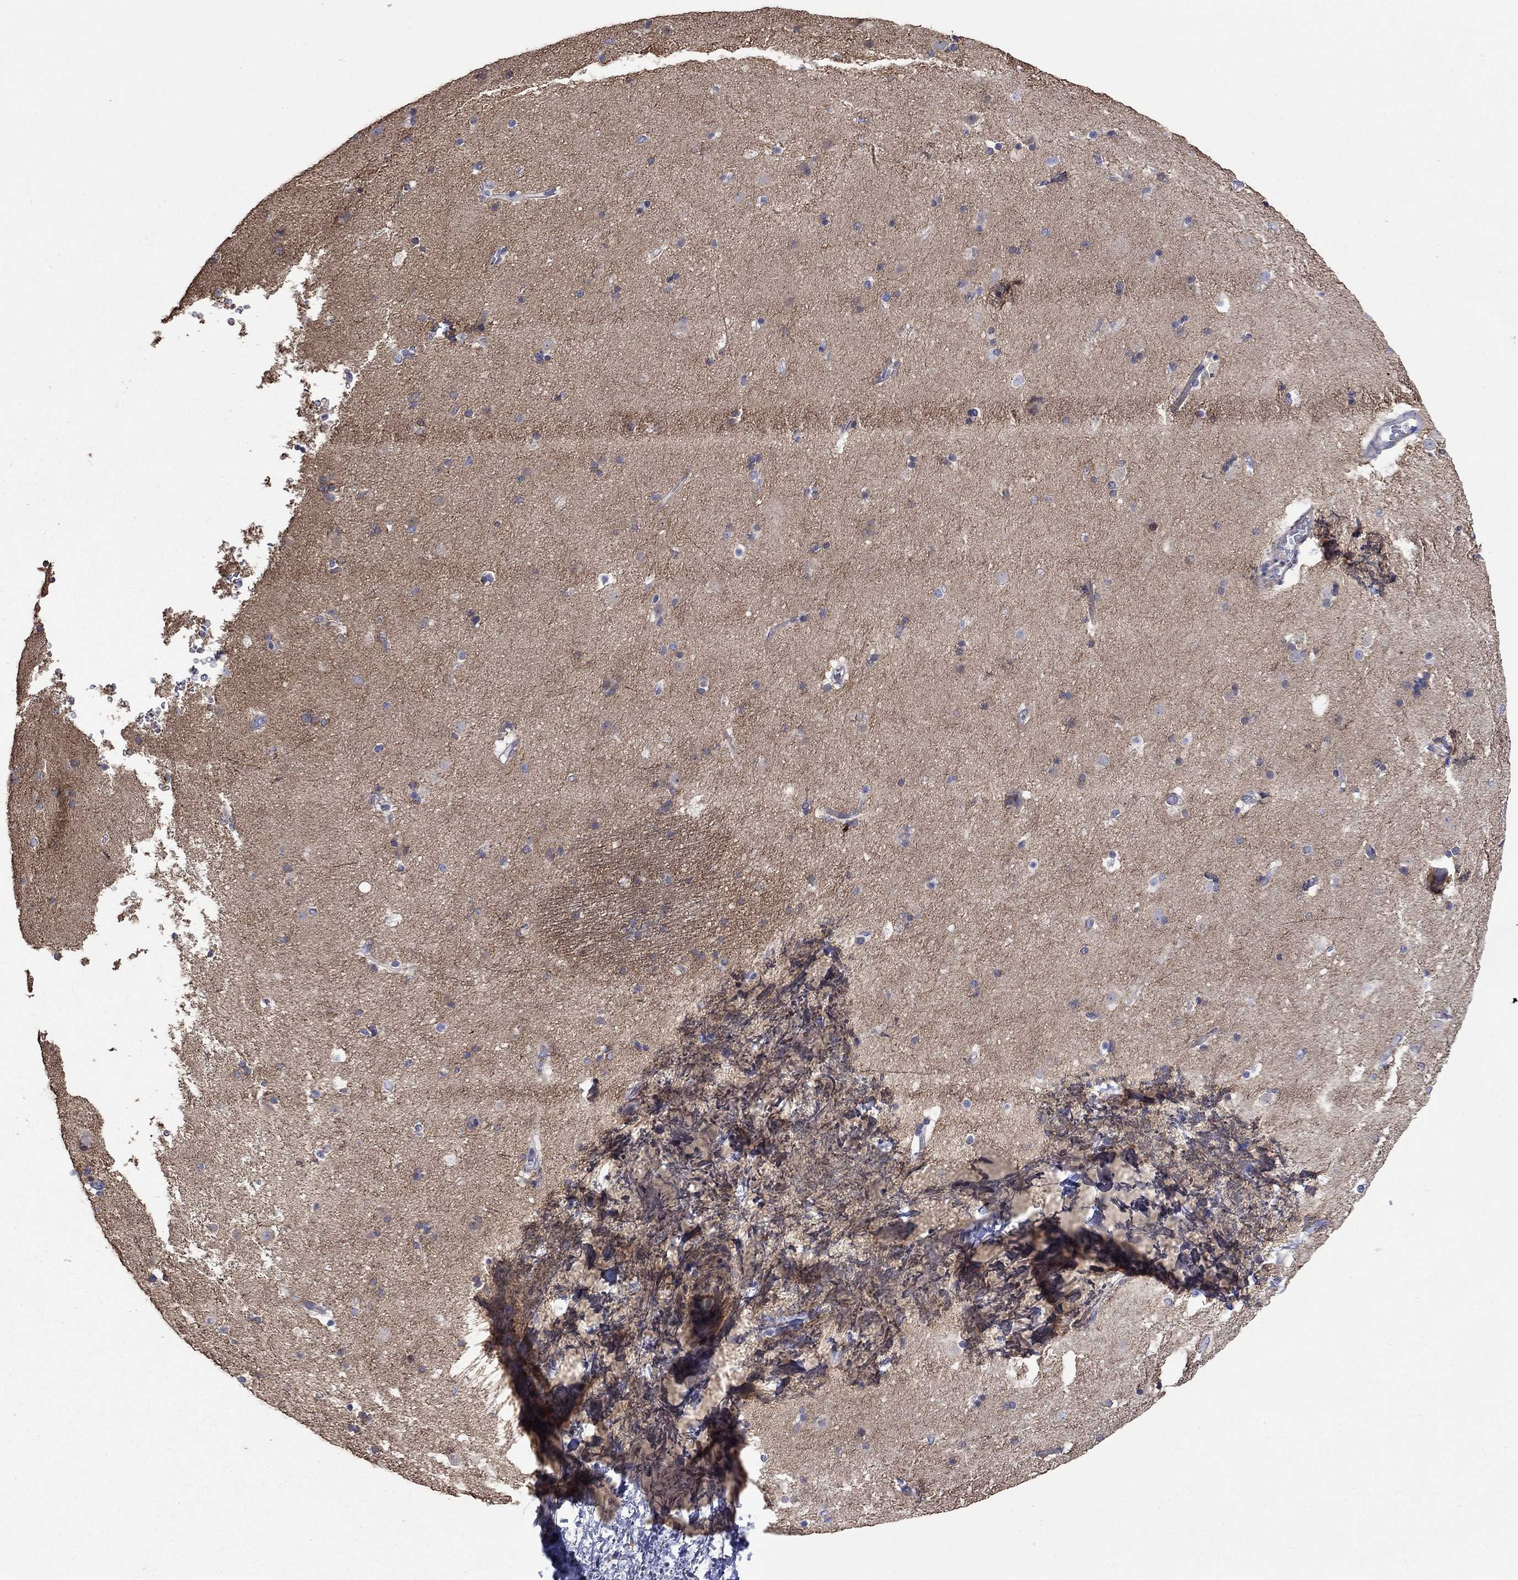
{"staining": {"intensity": "negative", "quantity": "none", "location": "none"}, "tissue": "caudate", "cell_type": "Glial cells", "image_type": "normal", "snomed": [{"axis": "morphology", "description": "Normal tissue, NOS"}, {"axis": "topography", "description": "Lateral ventricle wall"}], "caption": "The photomicrograph exhibits no significant positivity in glial cells of caudate. Brightfield microscopy of immunohistochemistry stained with DAB (3,3'-diaminobenzidine) (brown) and hematoxylin (blue), captured at high magnification.", "gene": "TPRN", "patient": {"sex": "female", "age": 71}}